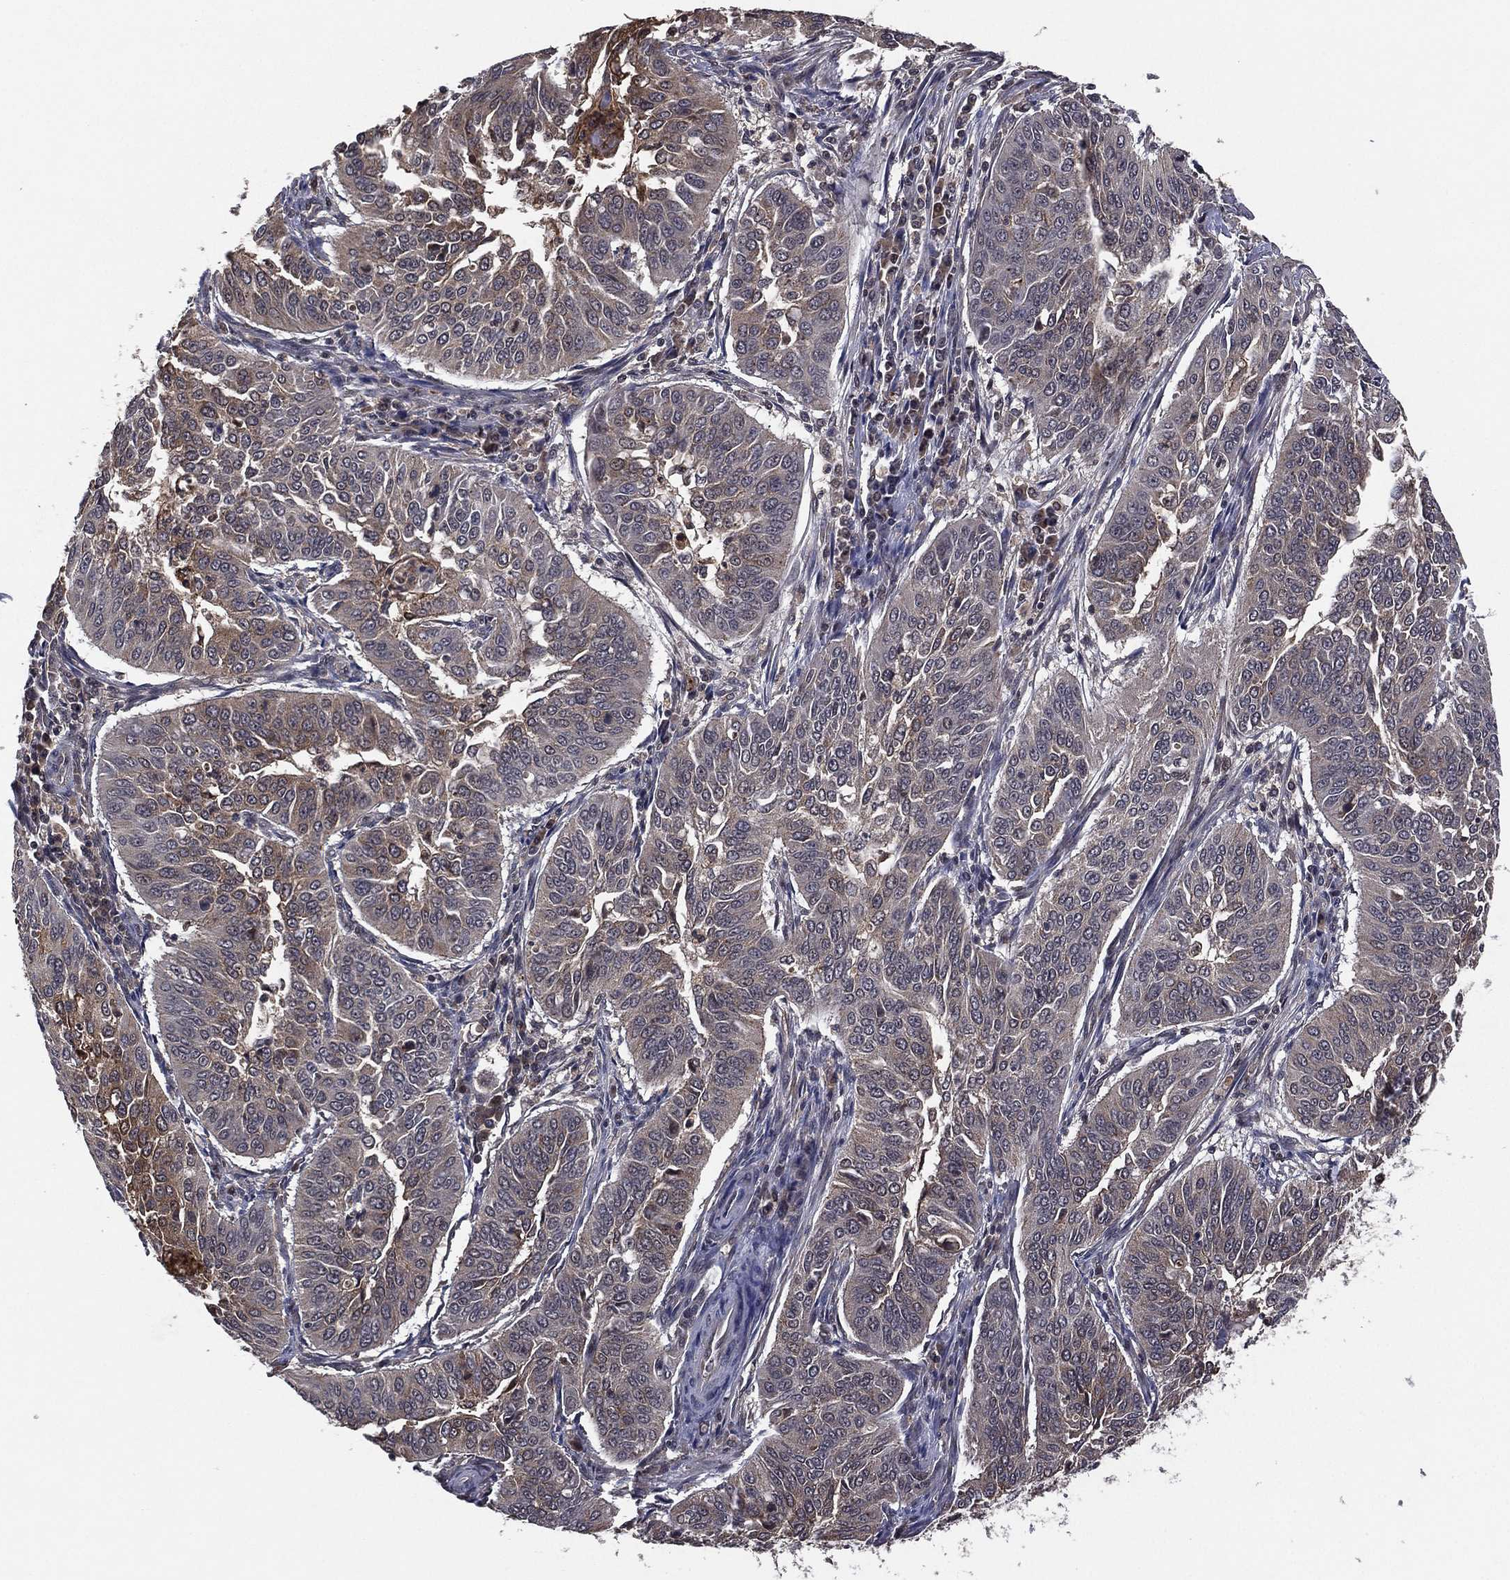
{"staining": {"intensity": "negative", "quantity": "none", "location": "none"}, "tissue": "cervical cancer", "cell_type": "Tumor cells", "image_type": "cancer", "snomed": [{"axis": "morphology", "description": "Normal tissue, NOS"}, {"axis": "morphology", "description": "Squamous cell carcinoma, NOS"}, {"axis": "topography", "description": "Cervix"}], "caption": "High power microscopy photomicrograph of an immunohistochemistry histopathology image of cervical cancer (squamous cell carcinoma), revealing no significant staining in tumor cells.", "gene": "ATG4B", "patient": {"sex": "female", "age": 39}}